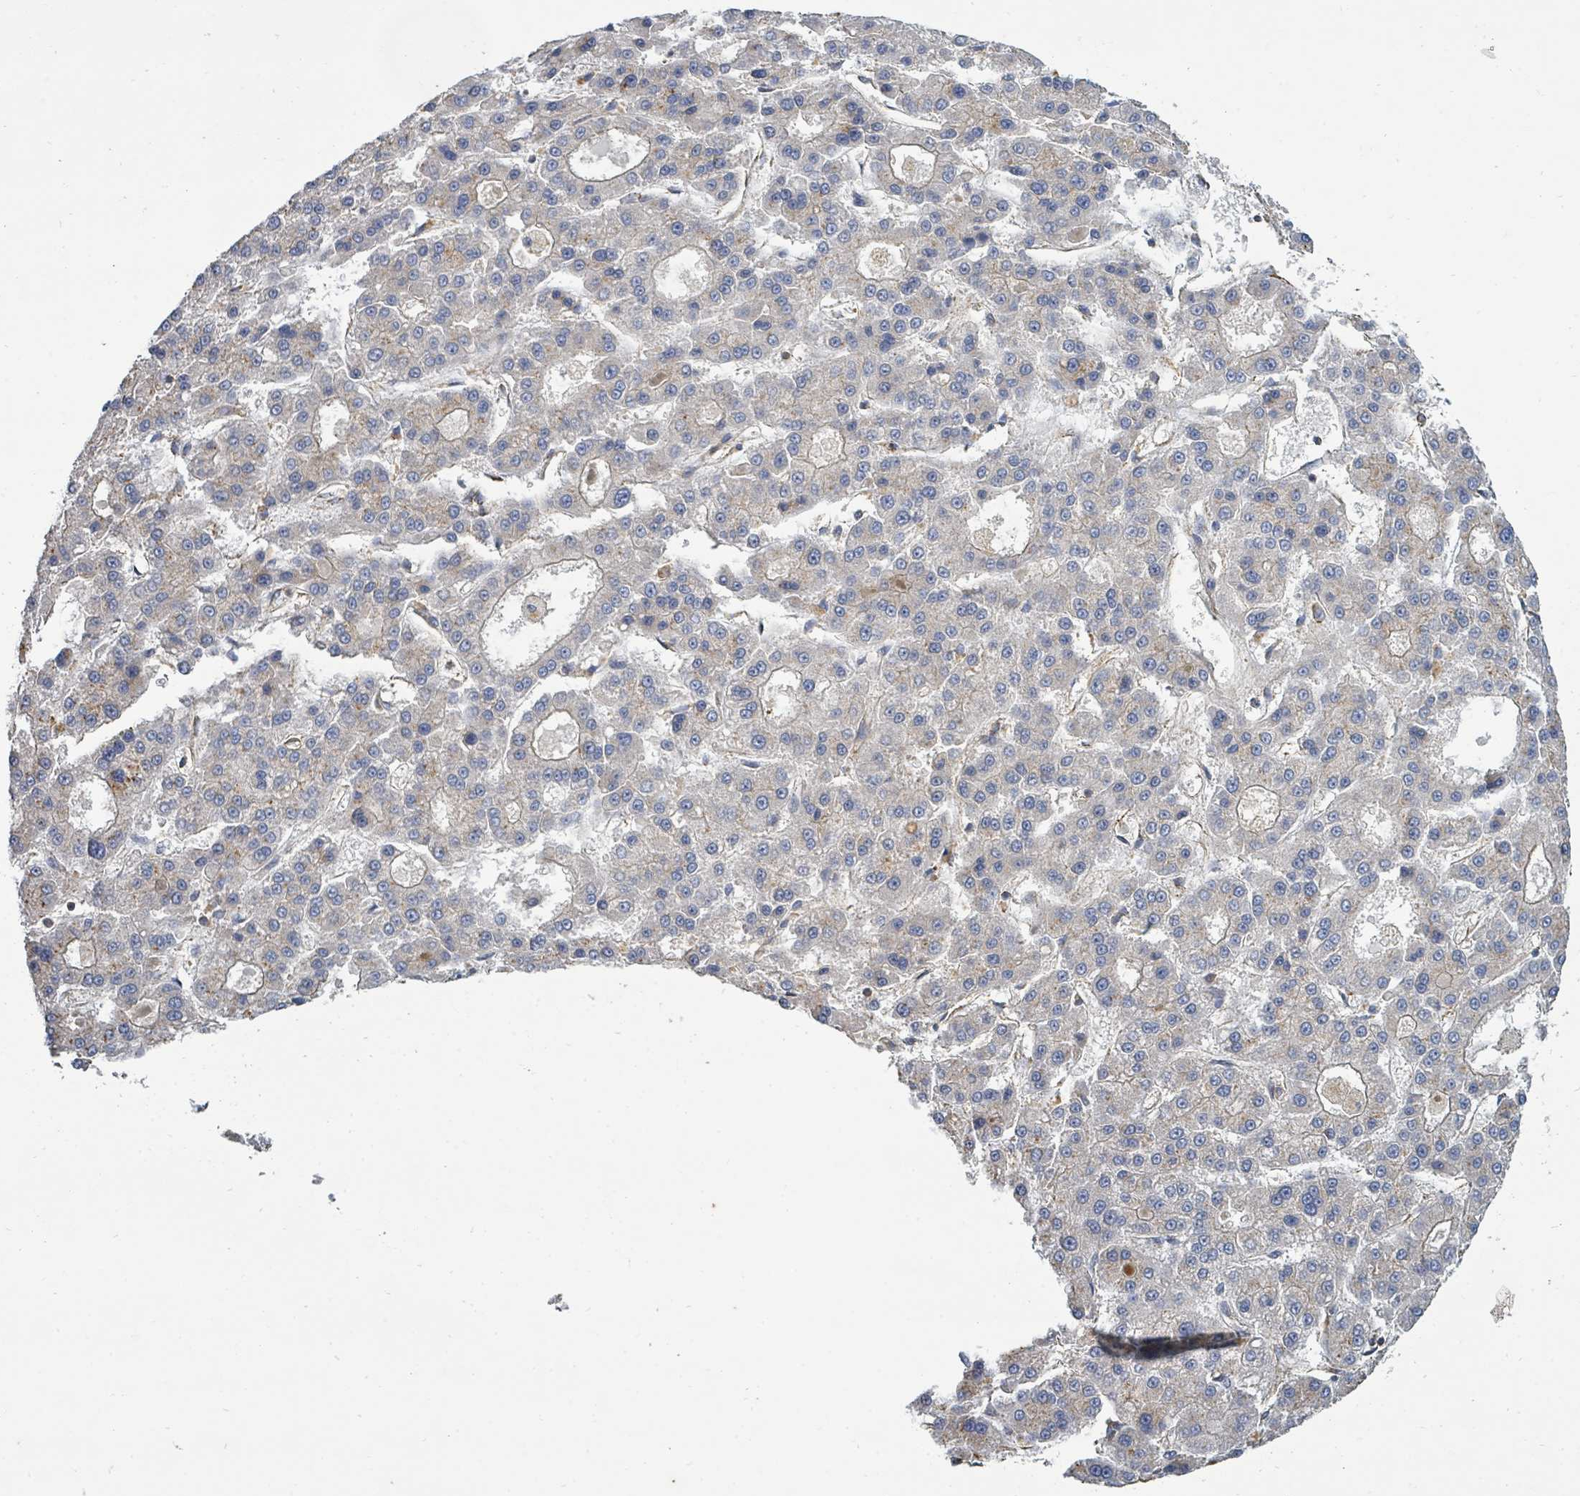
{"staining": {"intensity": "negative", "quantity": "none", "location": "none"}, "tissue": "liver cancer", "cell_type": "Tumor cells", "image_type": "cancer", "snomed": [{"axis": "morphology", "description": "Carcinoma, Hepatocellular, NOS"}, {"axis": "topography", "description": "Liver"}], "caption": "A photomicrograph of human liver cancer (hepatocellular carcinoma) is negative for staining in tumor cells. (DAB IHC with hematoxylin counter stain).", "gene": "BOLA2B", "patient": {"sex": "male", "age": 70}}